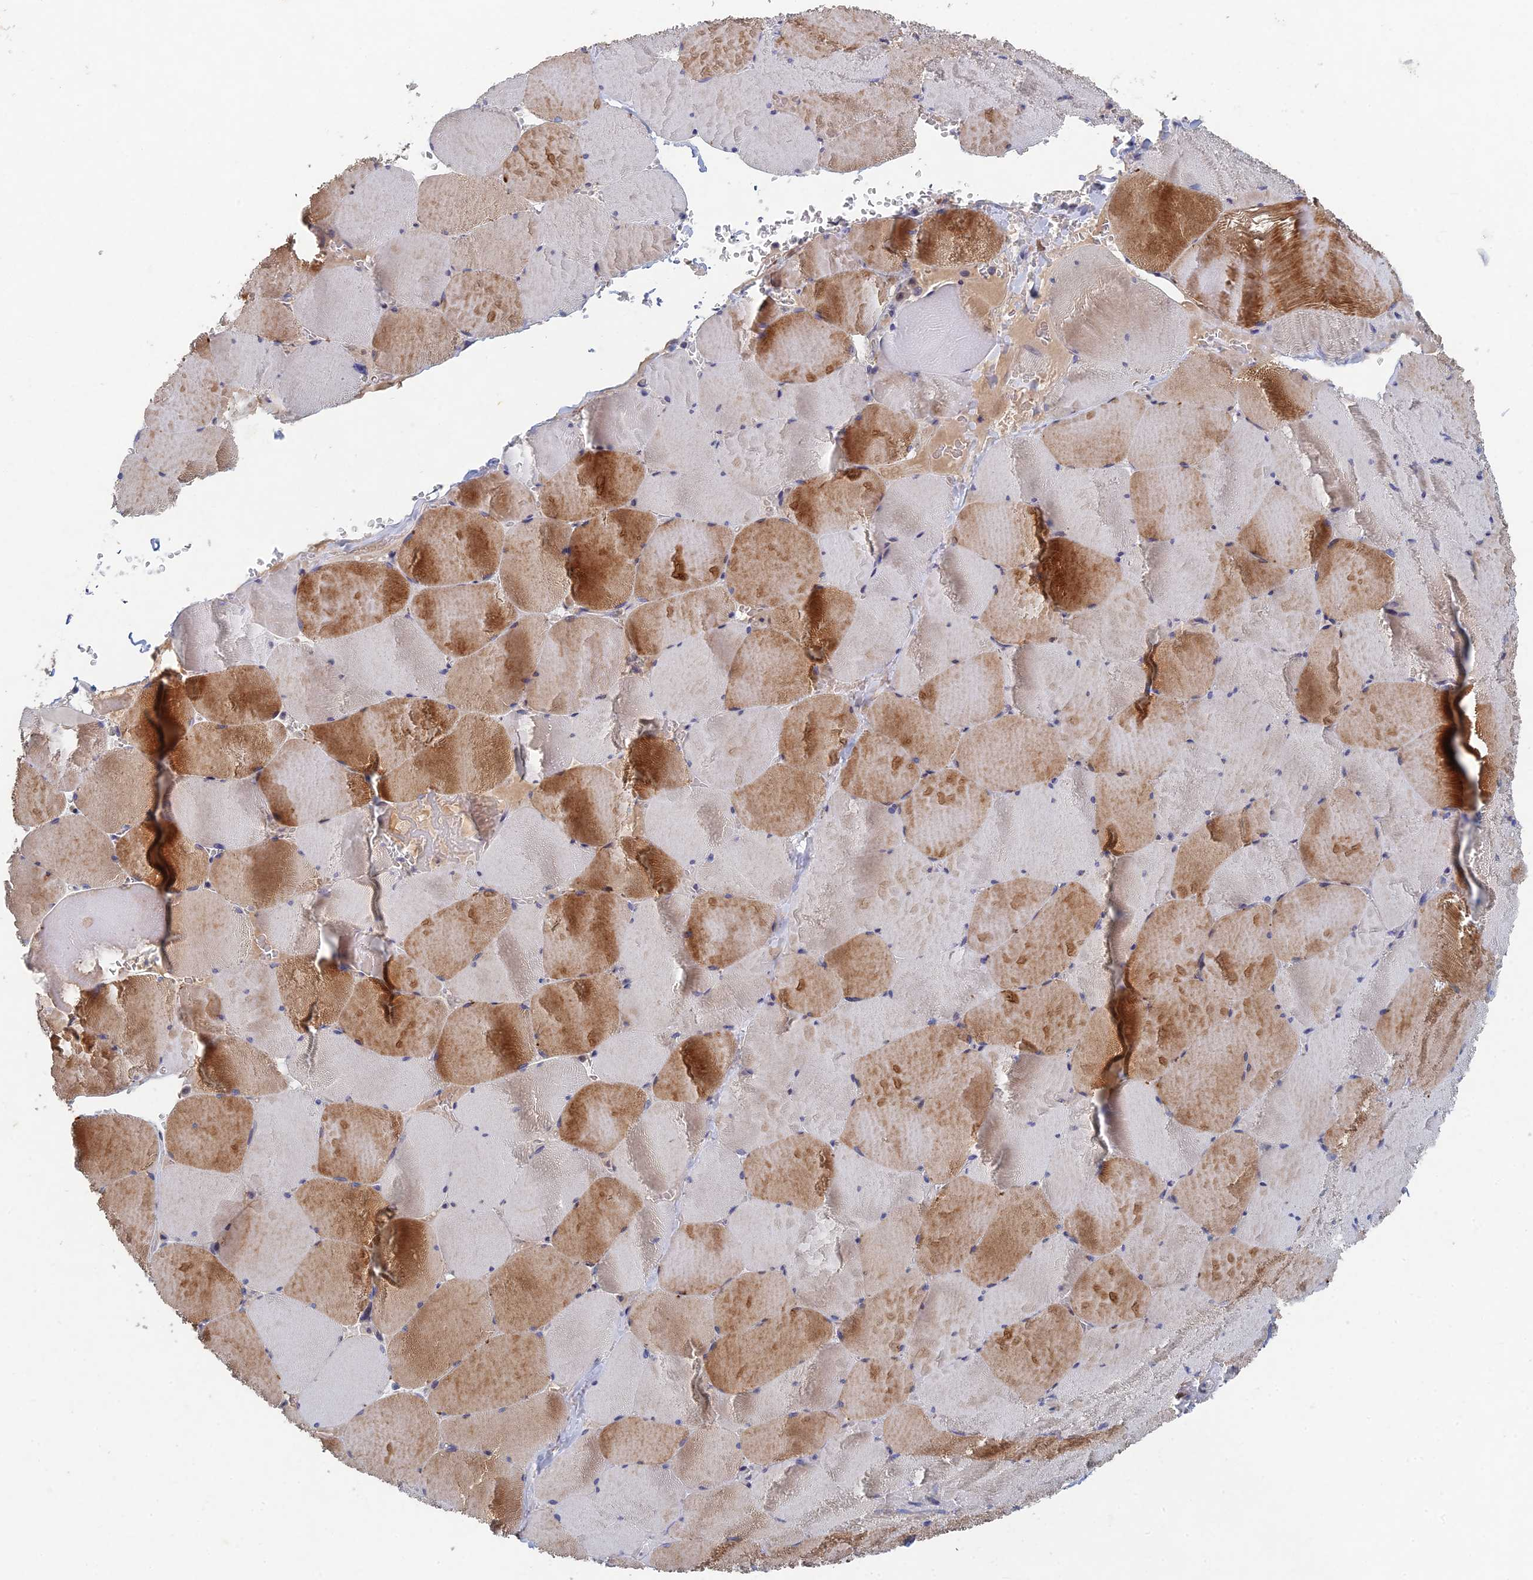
{"staining": {"intensity": "strong", "quantity": "25%-75%", "location": "cytoplasmic/membranous"}, "tissue": "skeletal muscle", "cell_type": "Myocytes", "image_type": "normal", "snomed": [{"axis": "morphology", "description": "Normal tissue, NOS"}, {"axis": "topography", "description": "Skeletal muscle"}, {"axis": "topography", "description": "Head-Neck"}], "caption": "Immunohistochemistry (IHC) of normal skeletal muscle exhibits high levels of strong cytoplasmic/membranous positivity in about 25%-75% of myocytes.", "gene": "GNA15", "patient": {"sex": "male", "age": 66}}